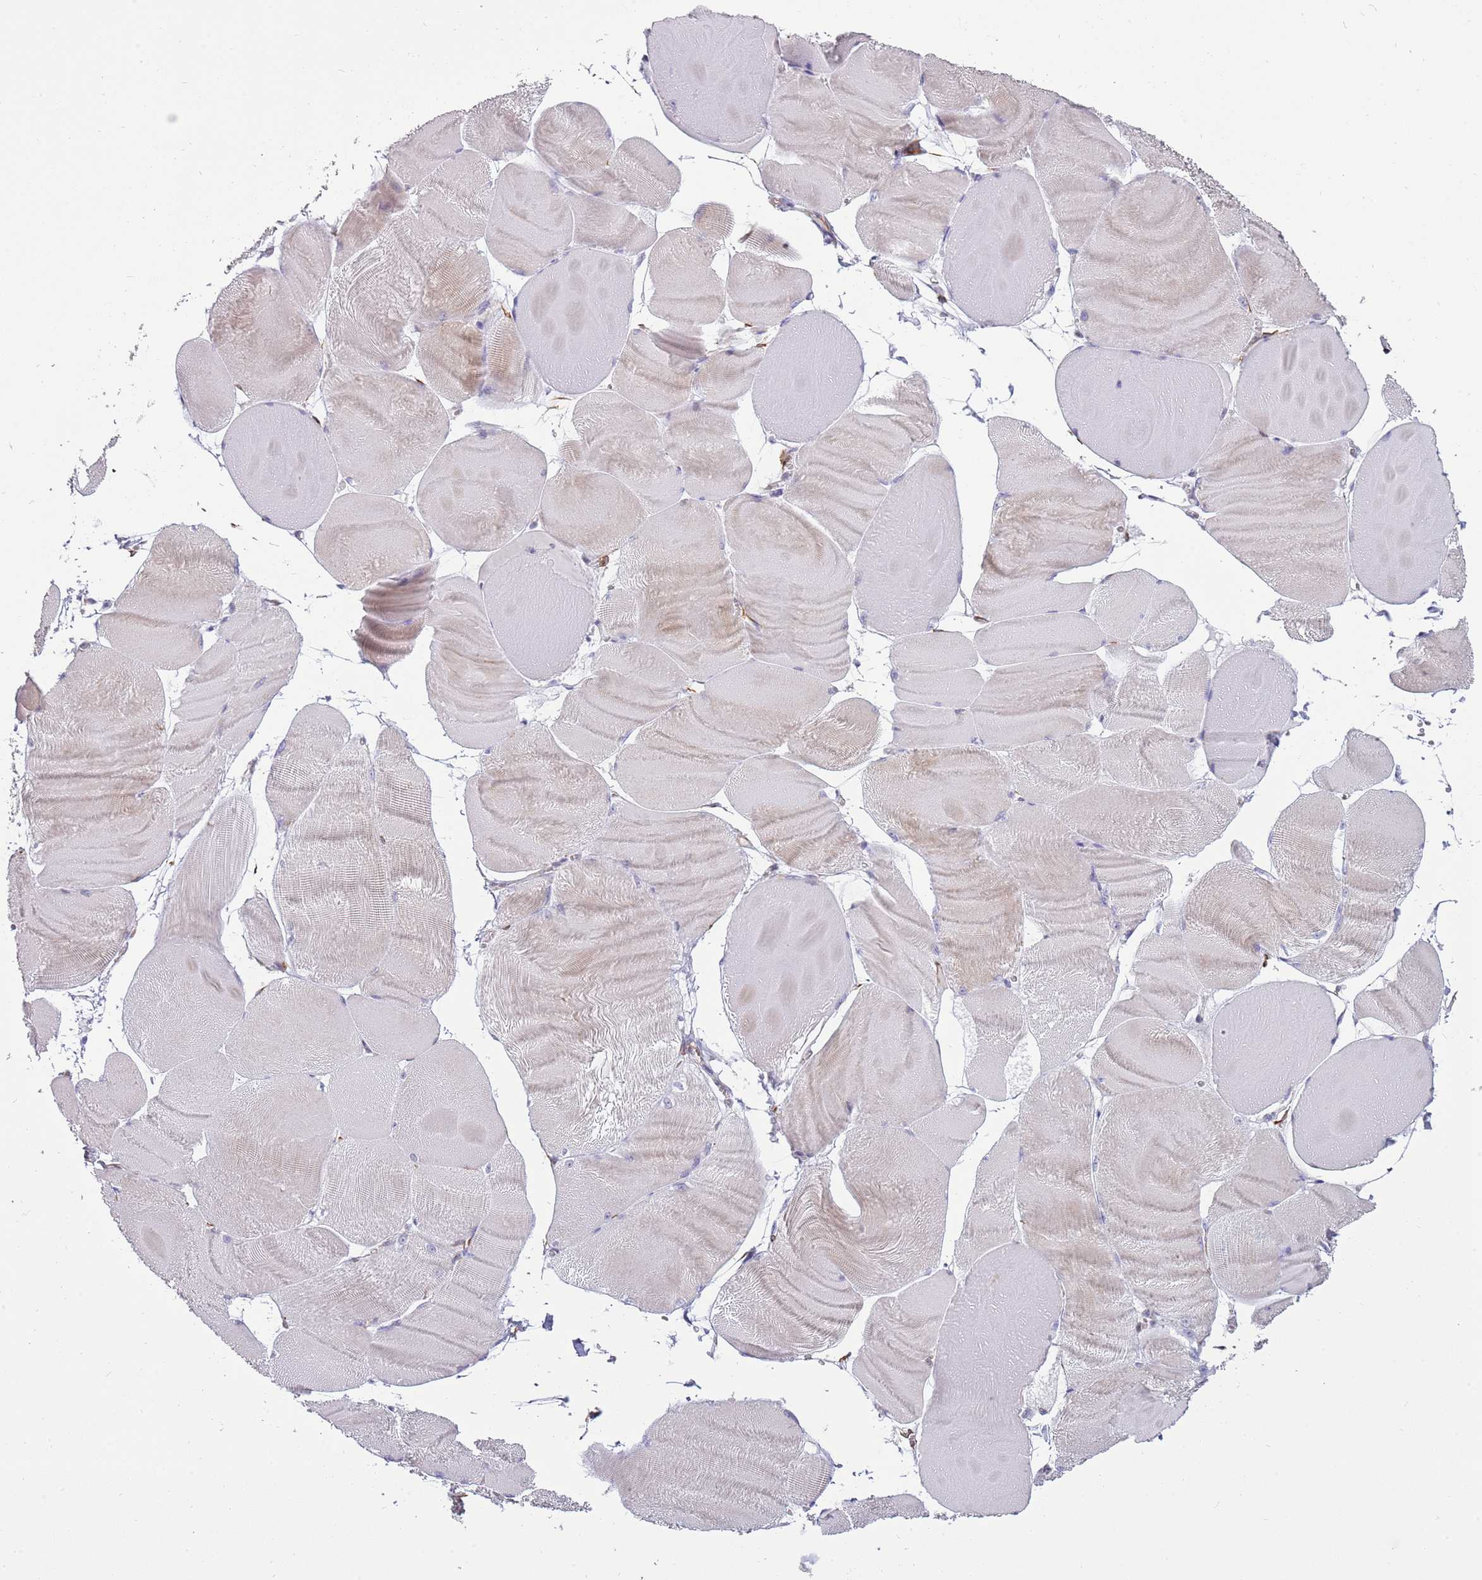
{"staining": {"intensity": "negative", "quantity": "none", "location": "none"}, "tissue": "skeletal muscle", "cell_type": "Myocytes", "image_type": "normal", "snomed": [{"axis": "morphology", "description": "Normal tissue, NOS"}, {"axis": "morphology", "description": "Basal cell carcinoma"}, {"axis": "topography", "description": "Skeletal muscle"}], "caption": "An image of skeletal muscle stained for a protein reveals no brown staining in myocytes. (DAB (3,3'-diaminobenzidine) immunohistochemistry (IHC) visualized using brightfield microscopy, high magnification).", "gene": "ENSG00000271254", "patient": {"sex": "female", "age": 64}}